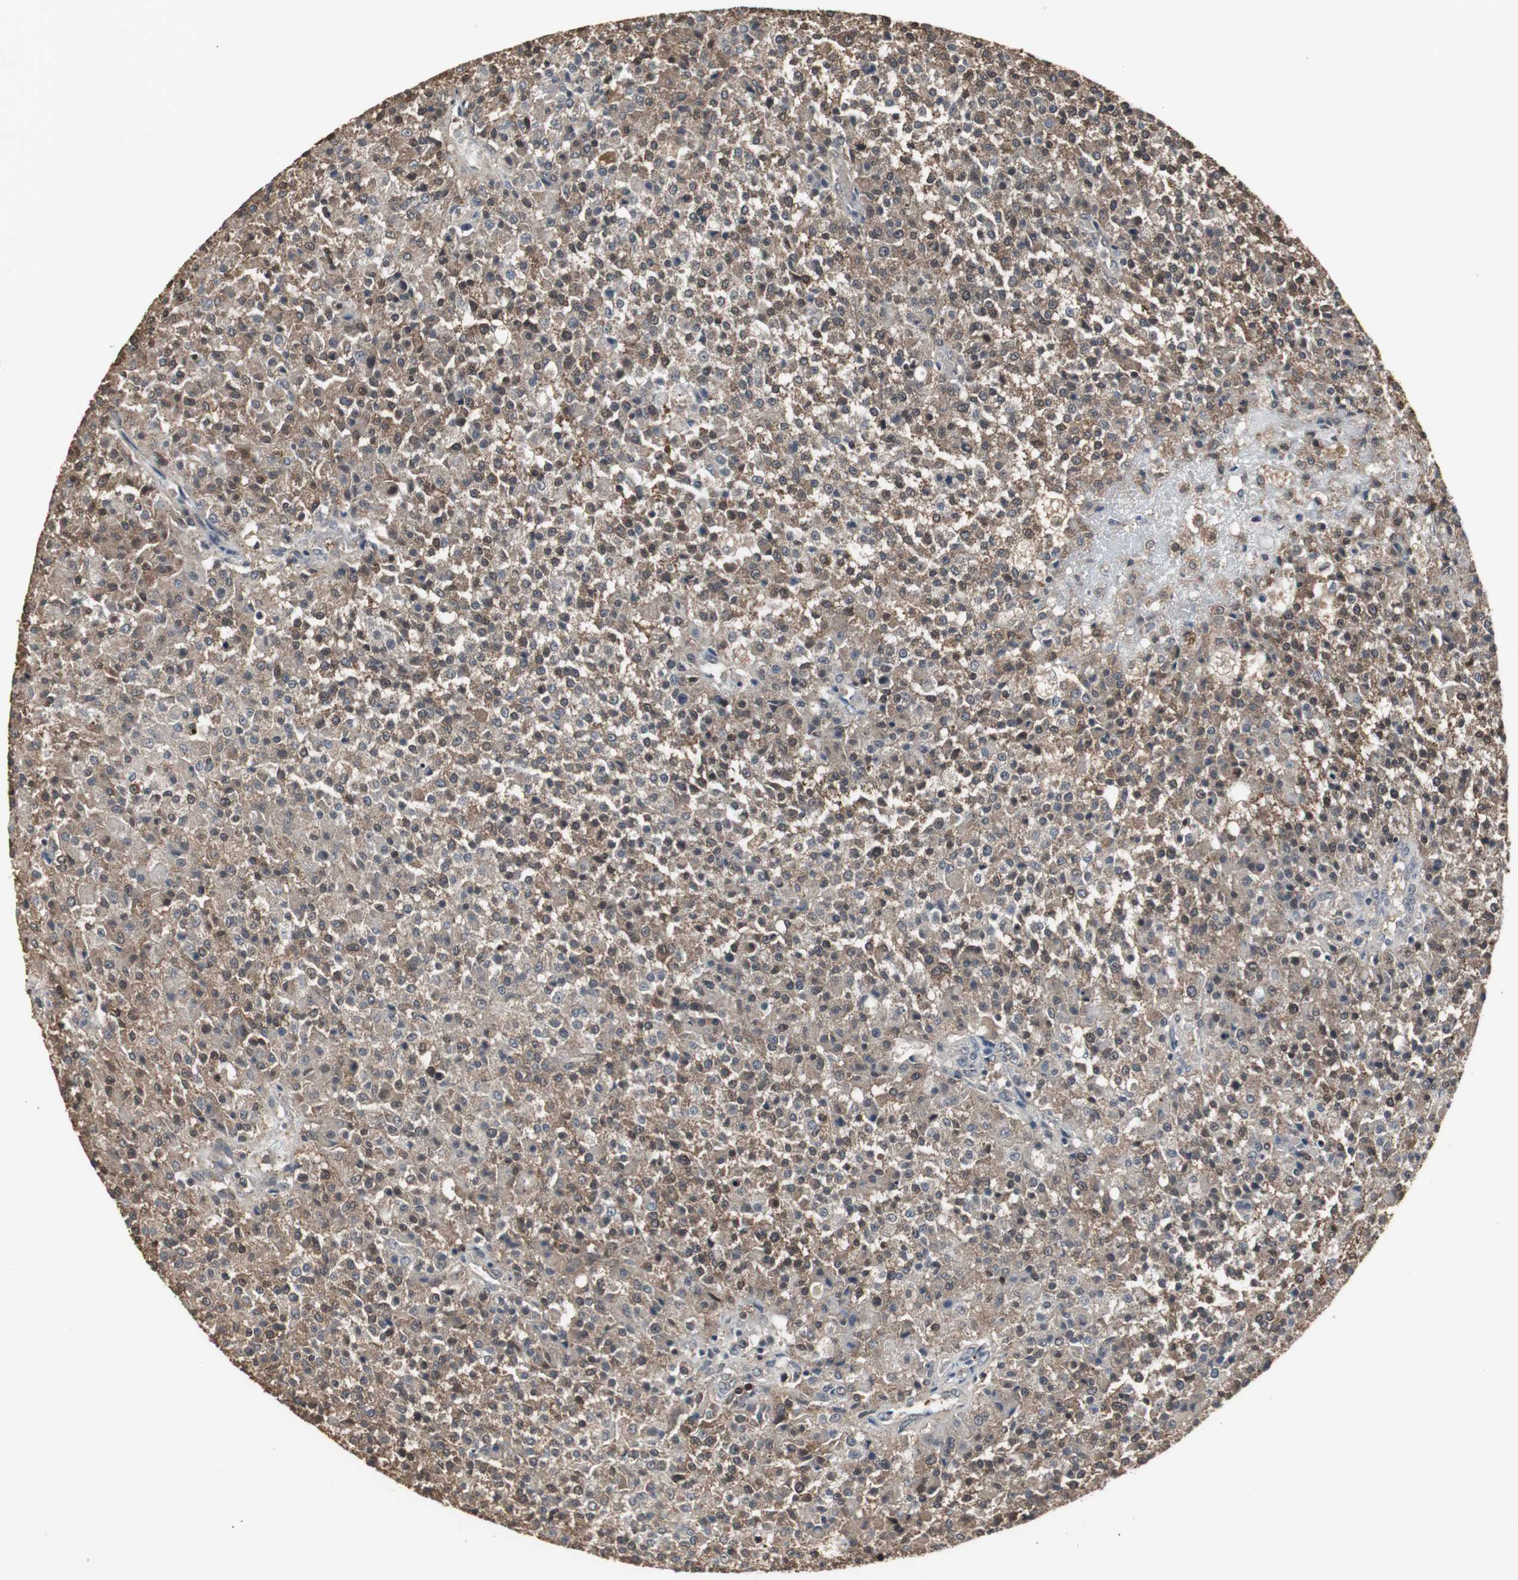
{"staining": {"intensity": "weak", "quantity": ">75%", "location": "cytoplasmic/membranous"}, "tissue": "testis cancer", "cell_type": "Tumor cells", "image_type": "cancer", "snomed": [{"axis": "morphology", "description": "Seminoma, NOS"}, {"axis": "topography", "description": "Testis"}], "caption": "Testis cancer (seminoma) stained with DAB (3,3'-diaminobenzidine) immunohistochemistry demonstrates low levels of weak cytoplasmic/membranous positivity in about >75% of tumor cells.", "gene": "HPRT1", "patient": {"sex": "male", "age": 59}}